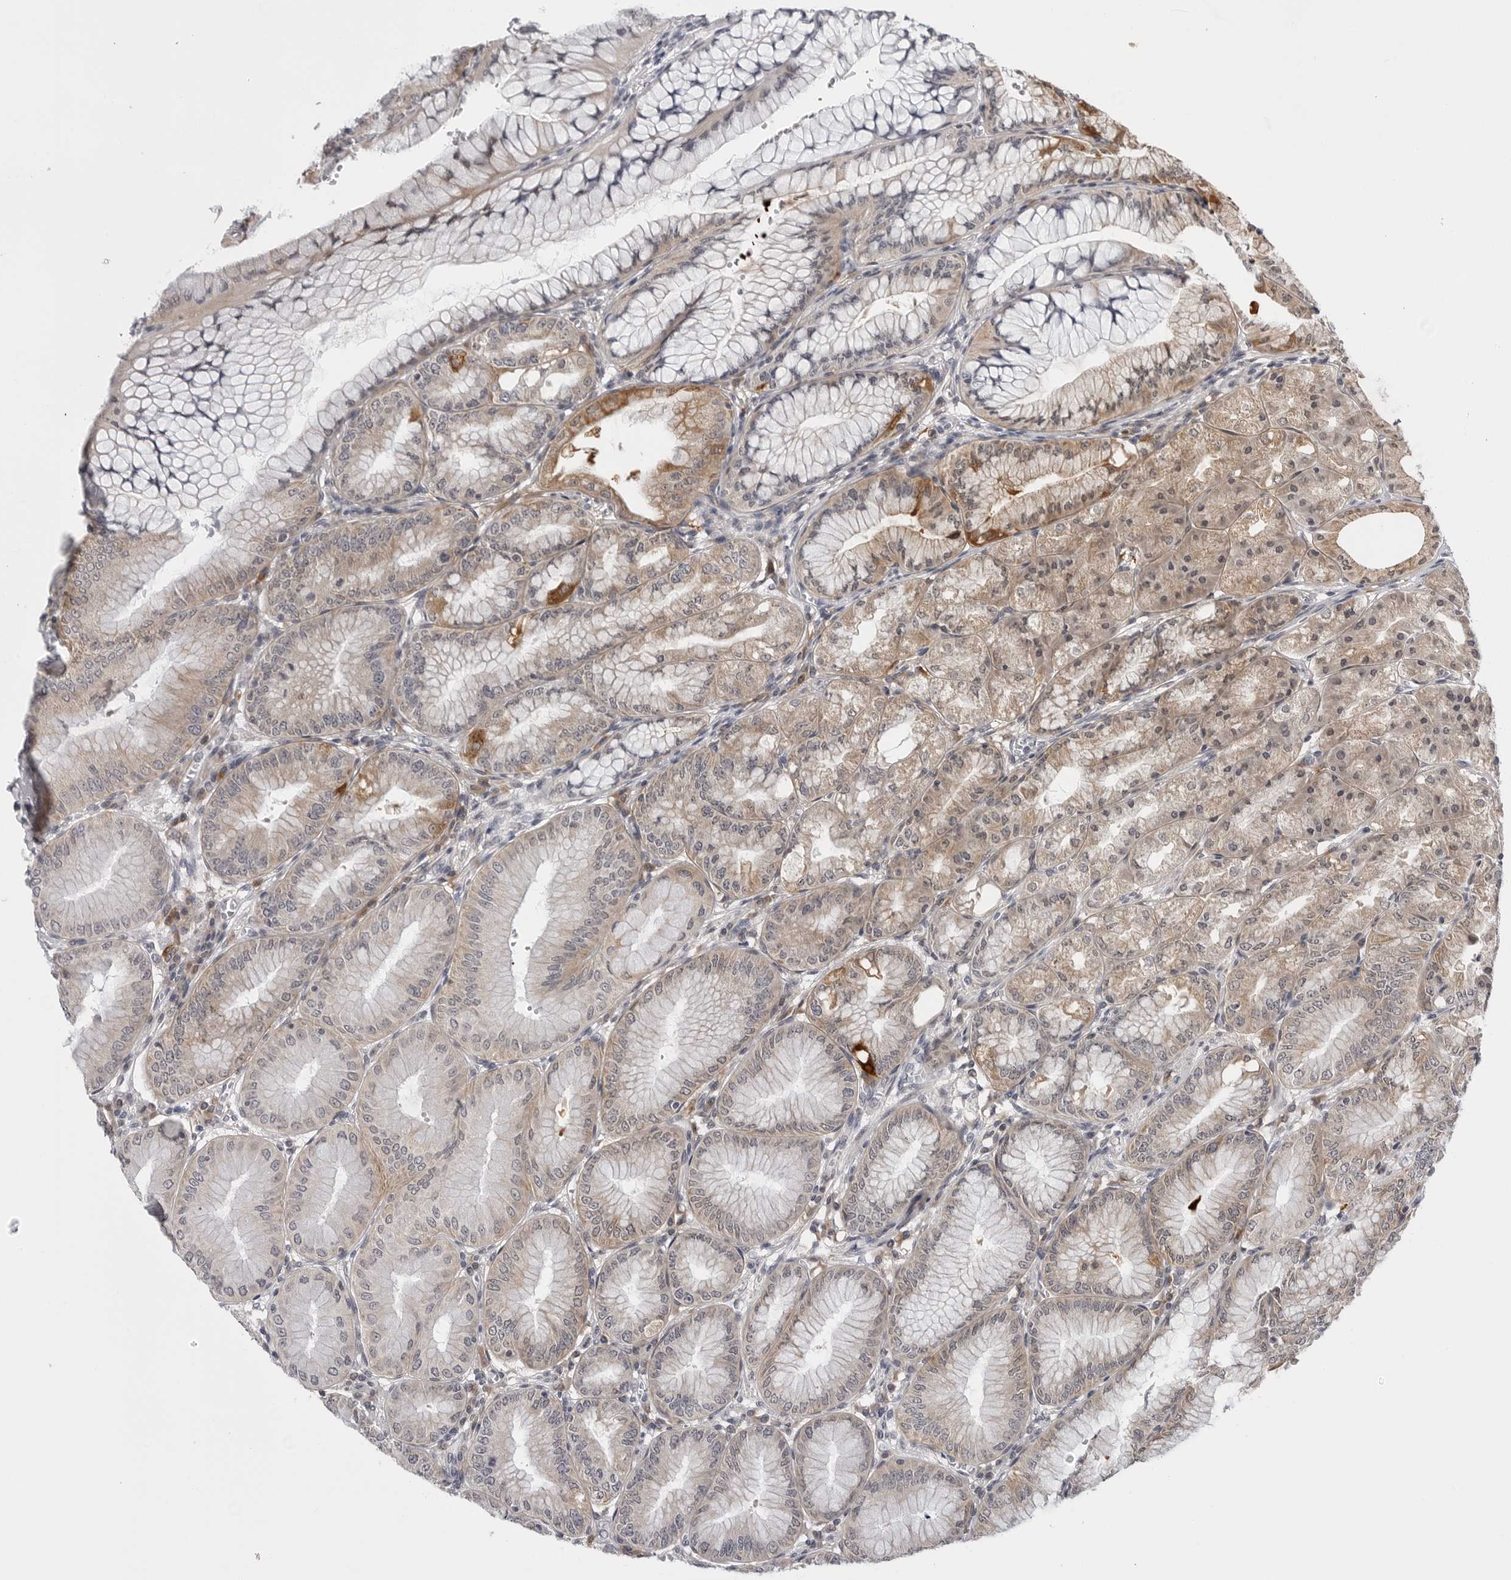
{"staining": {"intensity": "weak", "quantity": "25%-75%", "location": "cytoplasmic/membranous"}, "tissue": "stomach", "cell_type": "Glandular cells", "image_type": "normal", "snomed": [{"axis": "morphology", "description": "Normal tissue, NOS"}, {"axis": "topography", "description": "Stomach, lower"}], "caption": "Immunohistochemical staining of normal human stomach shows 25%-75% levels of weak cytoplasmic/membranous protein expression in about 25%-75% of glandular cells. The protein of interest is stained brown, and the nuclei are stained in blue (DAB IHC with brightfield microscopy, high magnification).", "gene": "CDK20", "patient": {"sex": "male", "age": 71}}